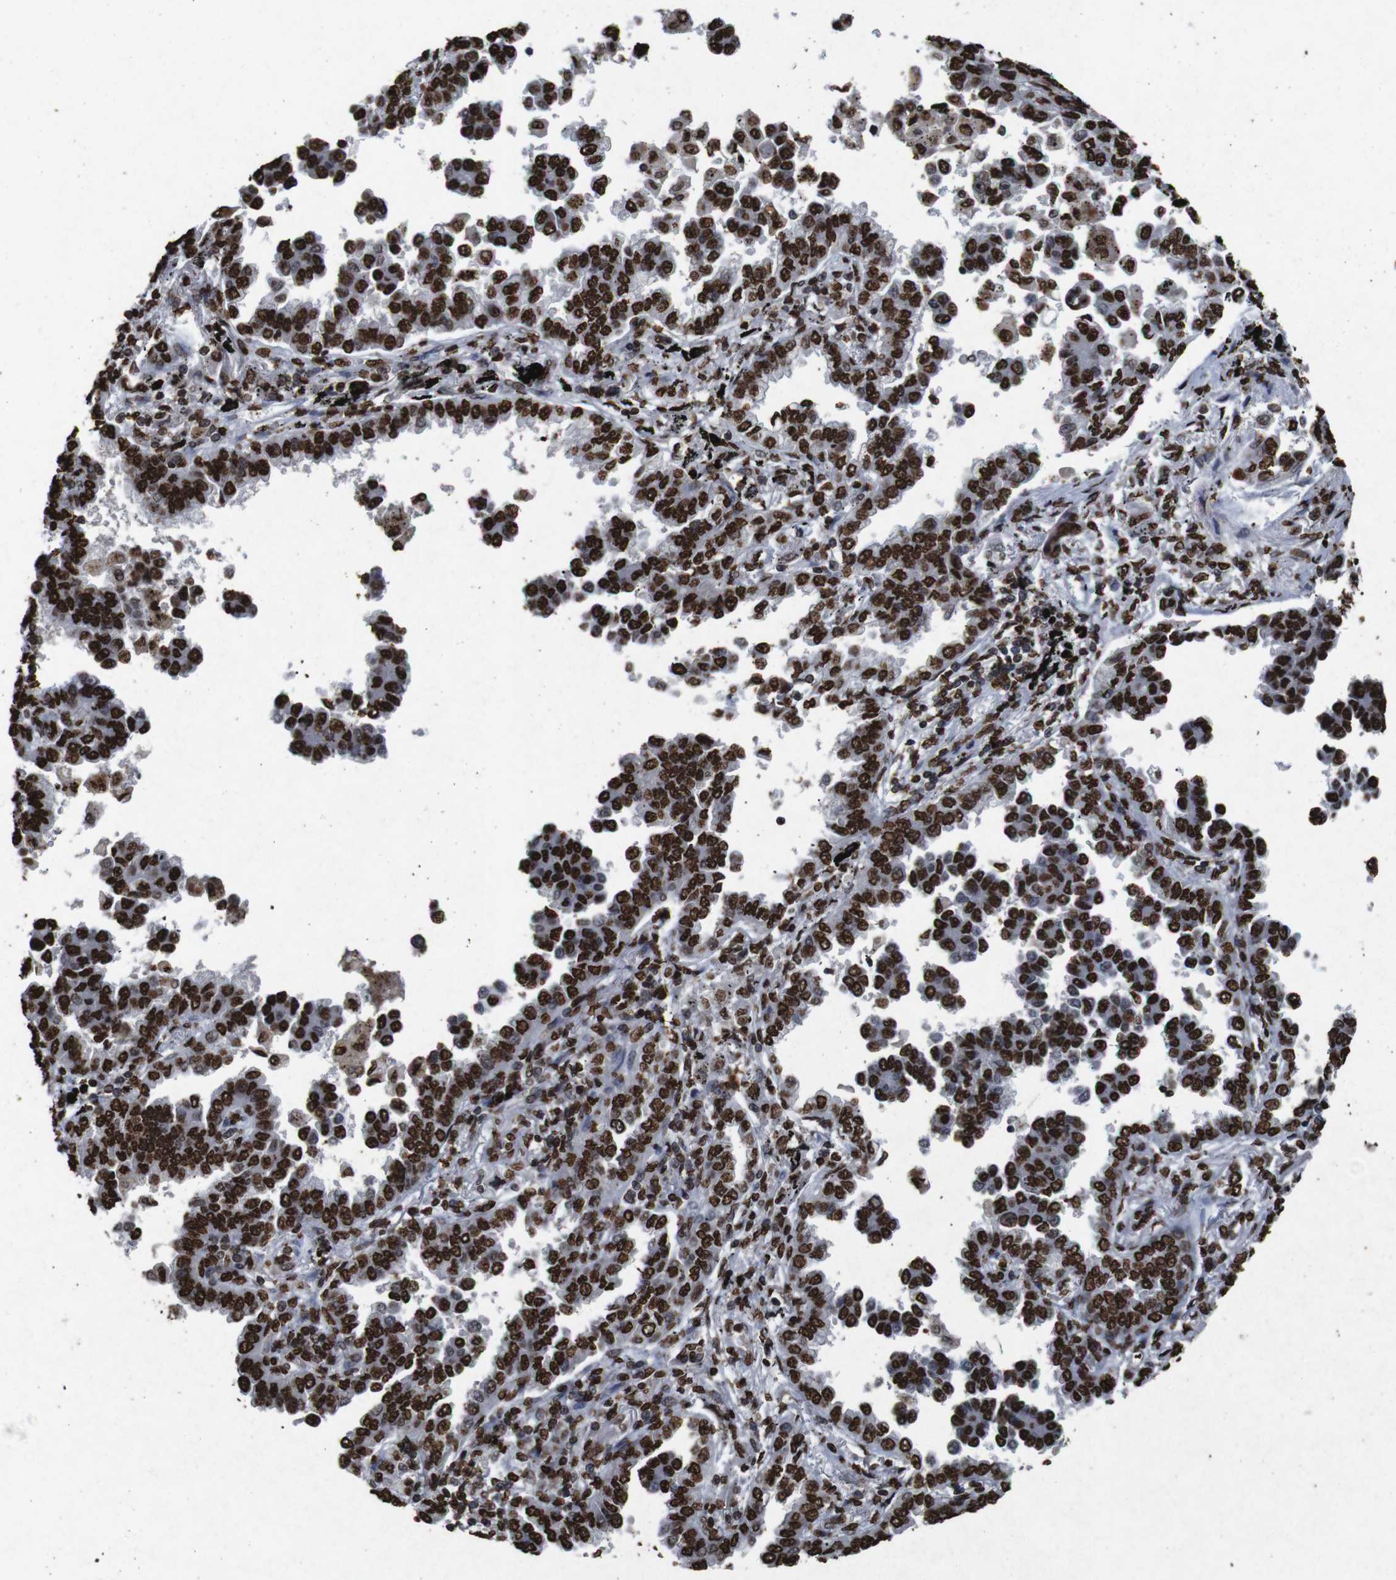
{"staining": {"intensity": "strong", "quantity": ">75%", "location": "nuclear"}, "tissue": "lung cancer", "cell_type": "Tumor cells", "image_type": "cancer", "snomed": [{"axis": "morphology", "description": "Normal tissue, NOS"}, {"axis": "morphology", "description": "Adenocarcinoma, NOS"}, {"axis": "topography", "description": "Lung"}], "caption": "Tumor cells exhibit strong nuclear expression in about >75% of cells in adenocarcinoma (lung).", "gene": "MDM2", "patient": {"sex": "male", "age": 59}}